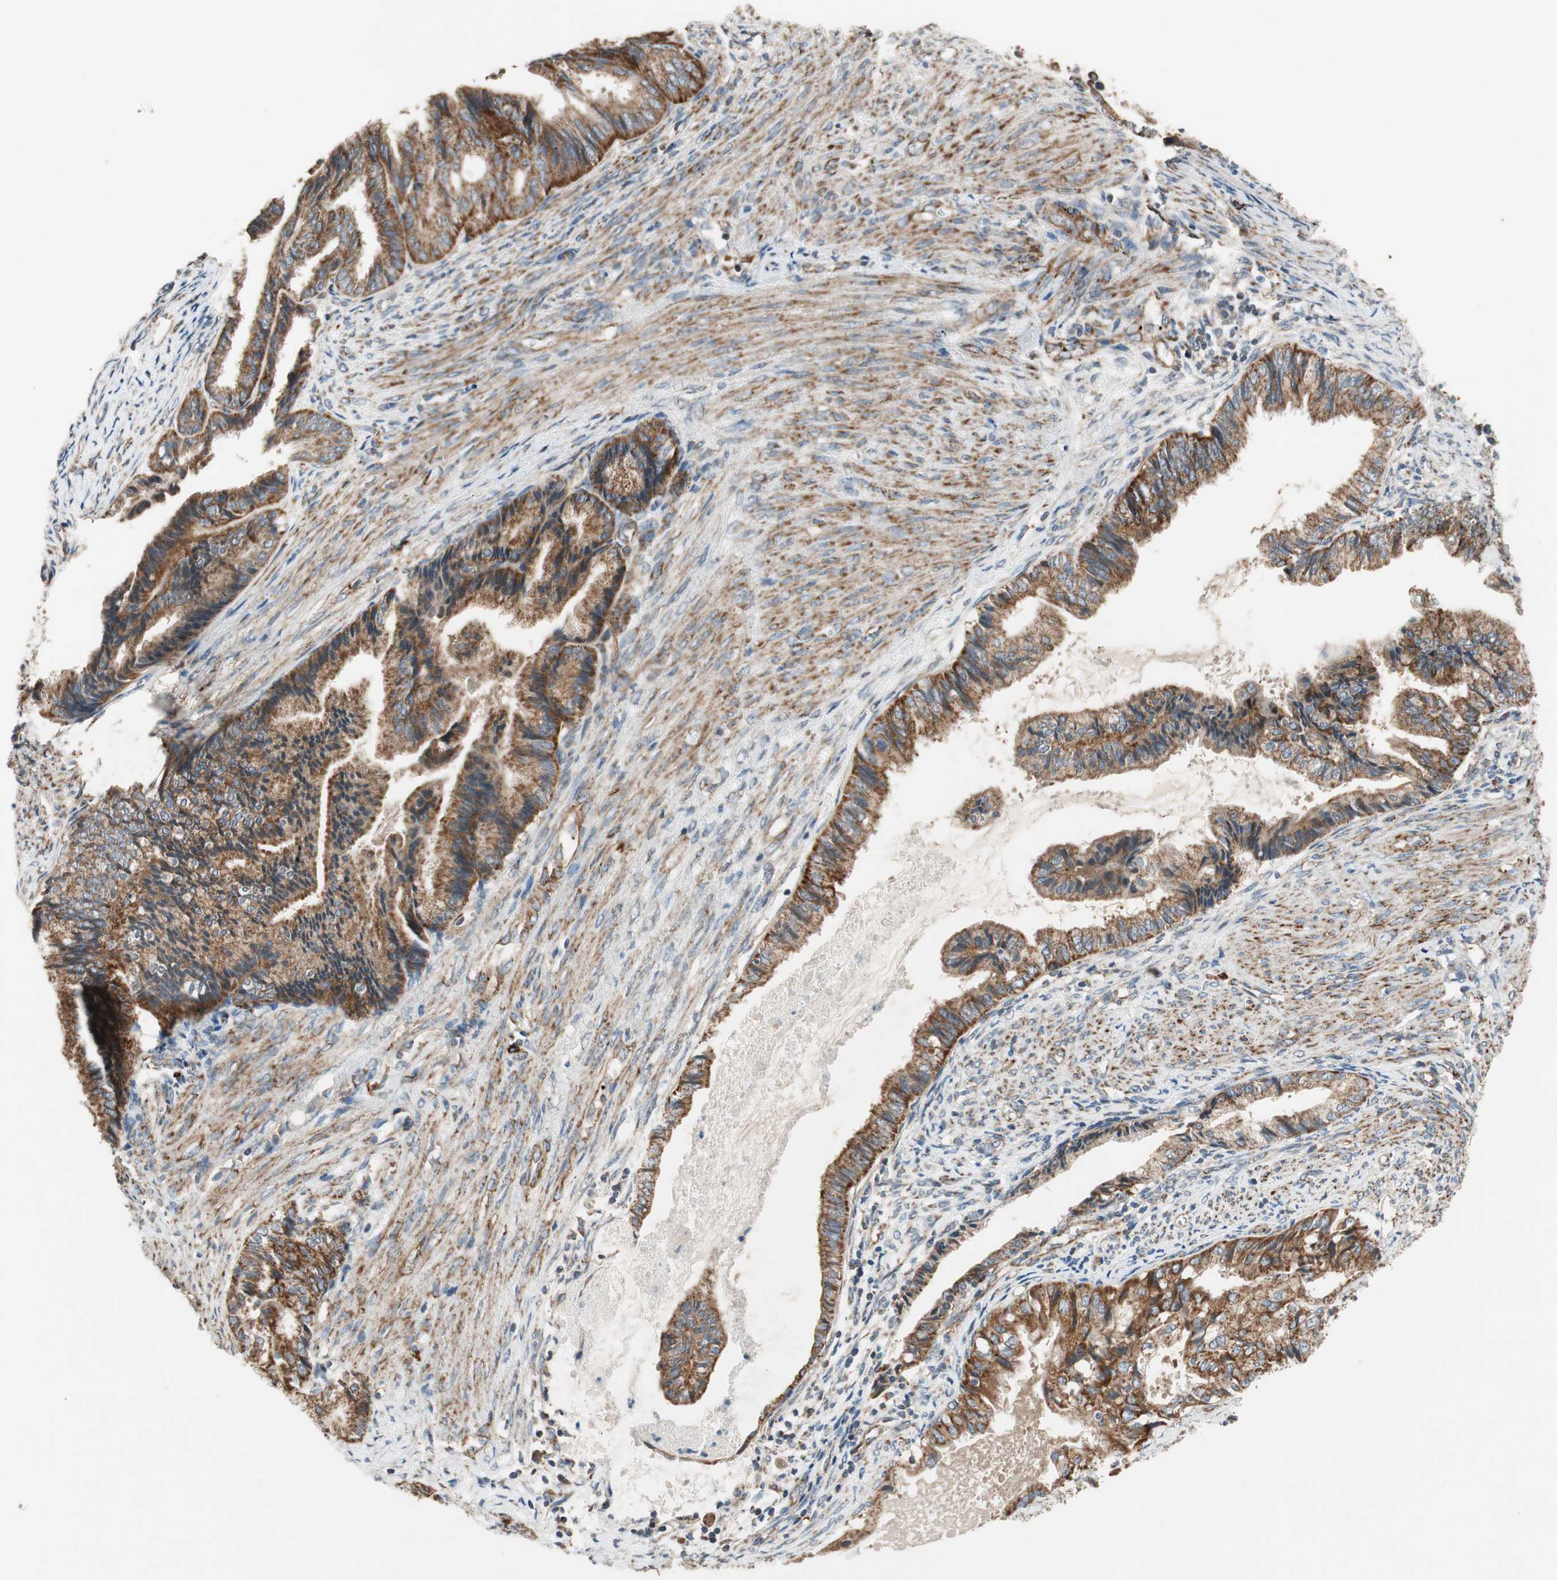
{"staining": {"intensity": "strong", "quantity": ">75%", "location": "cytoplasmic/membranous"}, "tissue": "endometrial cancer", "cell_type": "Tumor cells", "image_type": "cancer", "snomed": [{"axis": "morphology", "description": "Adenocarcinoma, NOS"}, {"axis": "topography", "description": "Endometrium"}], "caption": "Protein staining shows strong cytoplasmic/membranous positivity in approximately >75% of tumor cells in endometrial cancer (adenocarcinoma).", "gene": "AKAP1", "patient": {"sex": "female", "age": 86}}